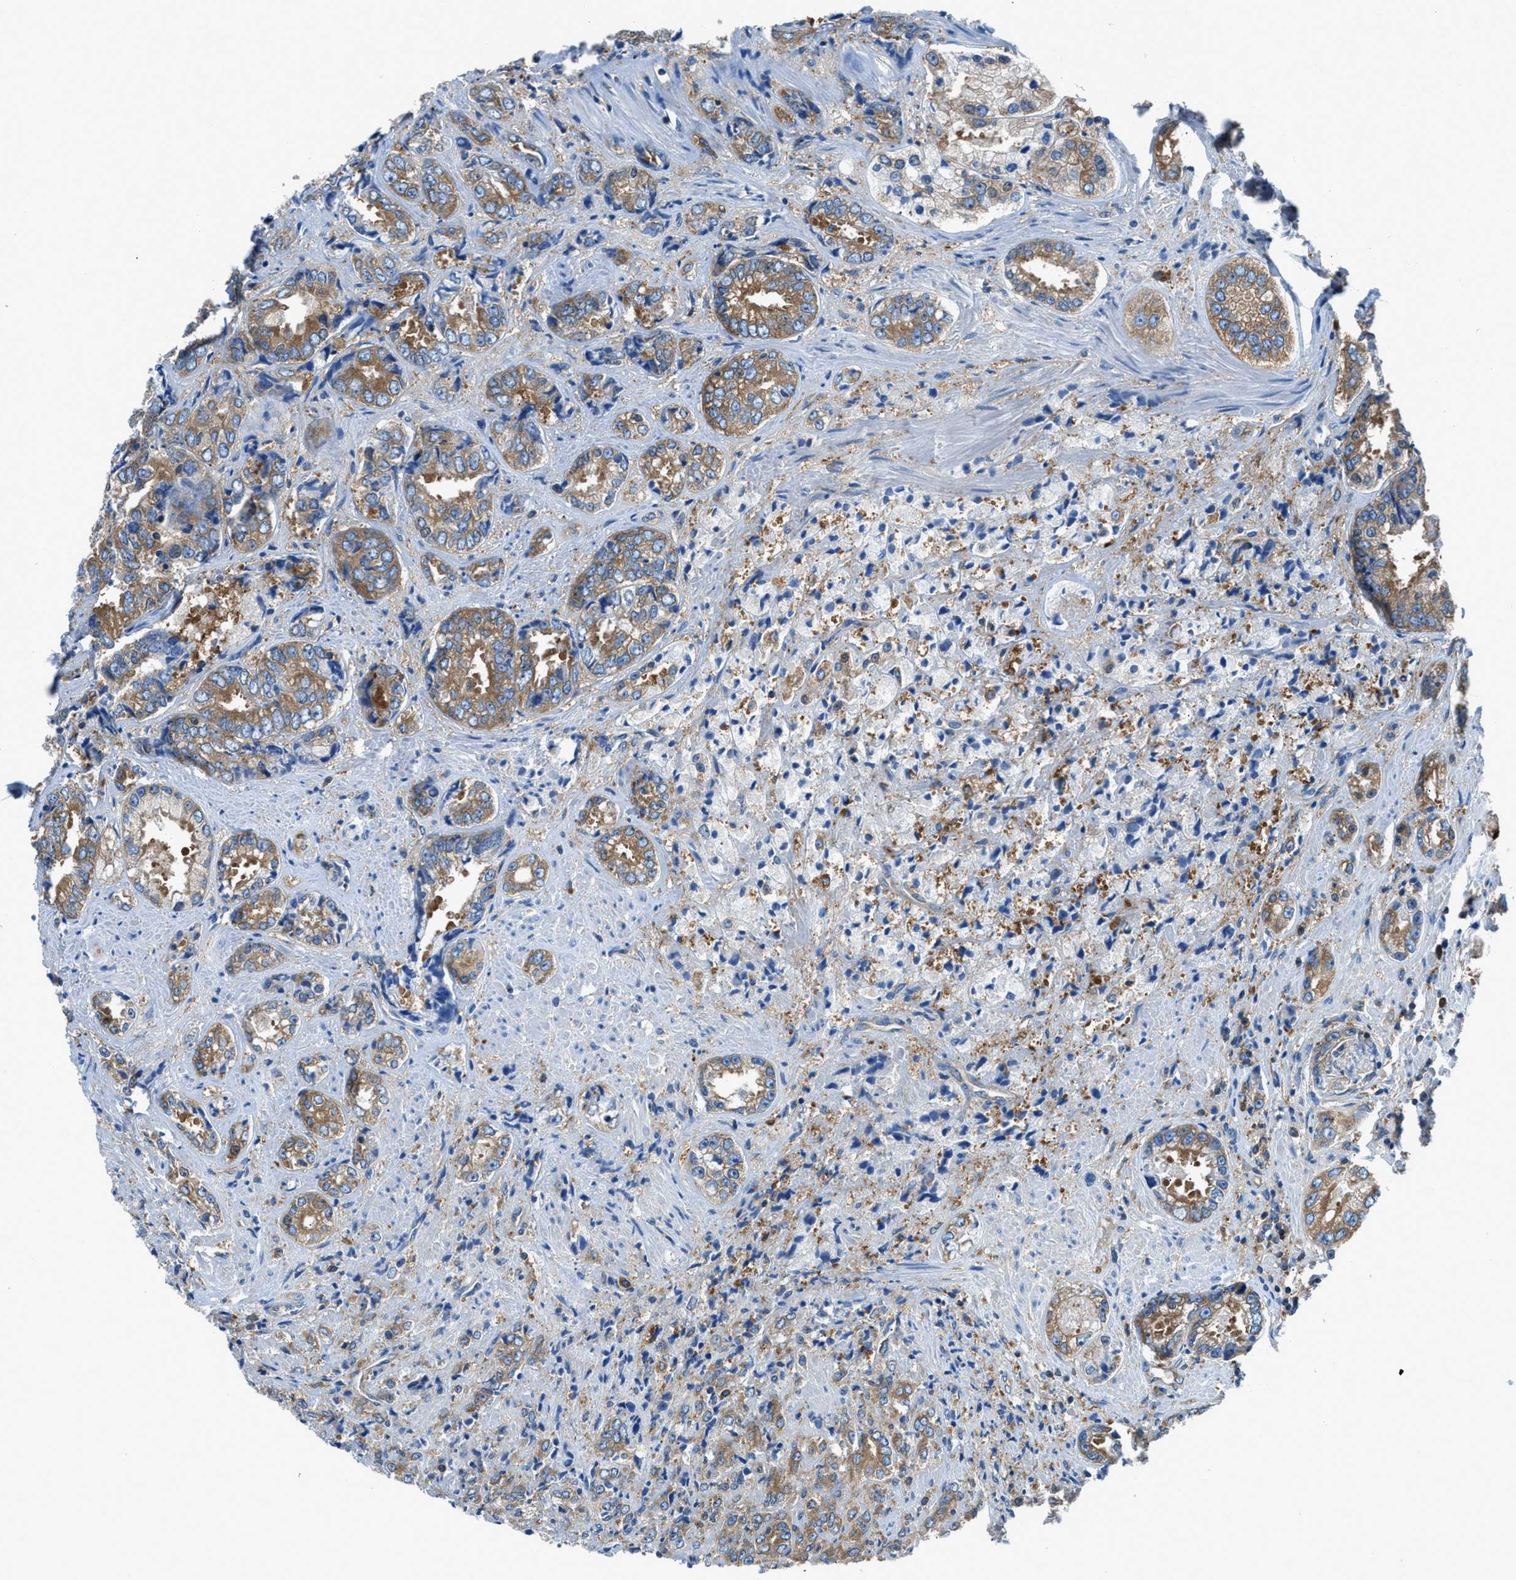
{"staining": {"intensity": "moderate", "quantity": ">75%", "location": "cytoplasmic/membranous"}, "tissue": "prostate cancer", "cell_type": "Tumor cells", "image_type": "cancer", "snomed": [{"axis": "morphology", "description": "Adenocarcinoma, High grade"}, {"axis": "topography", "description": "Prostate"}], "caption": "Immunohistochemical staining of prostate adenocarcinoma (high-grade) reveals medium levels of moderate cytoplasmic/membranous positivity in approximately >75% of tumor cells.", "gene": "SARS1", "patient": {"sex": "male", "age": 61}}